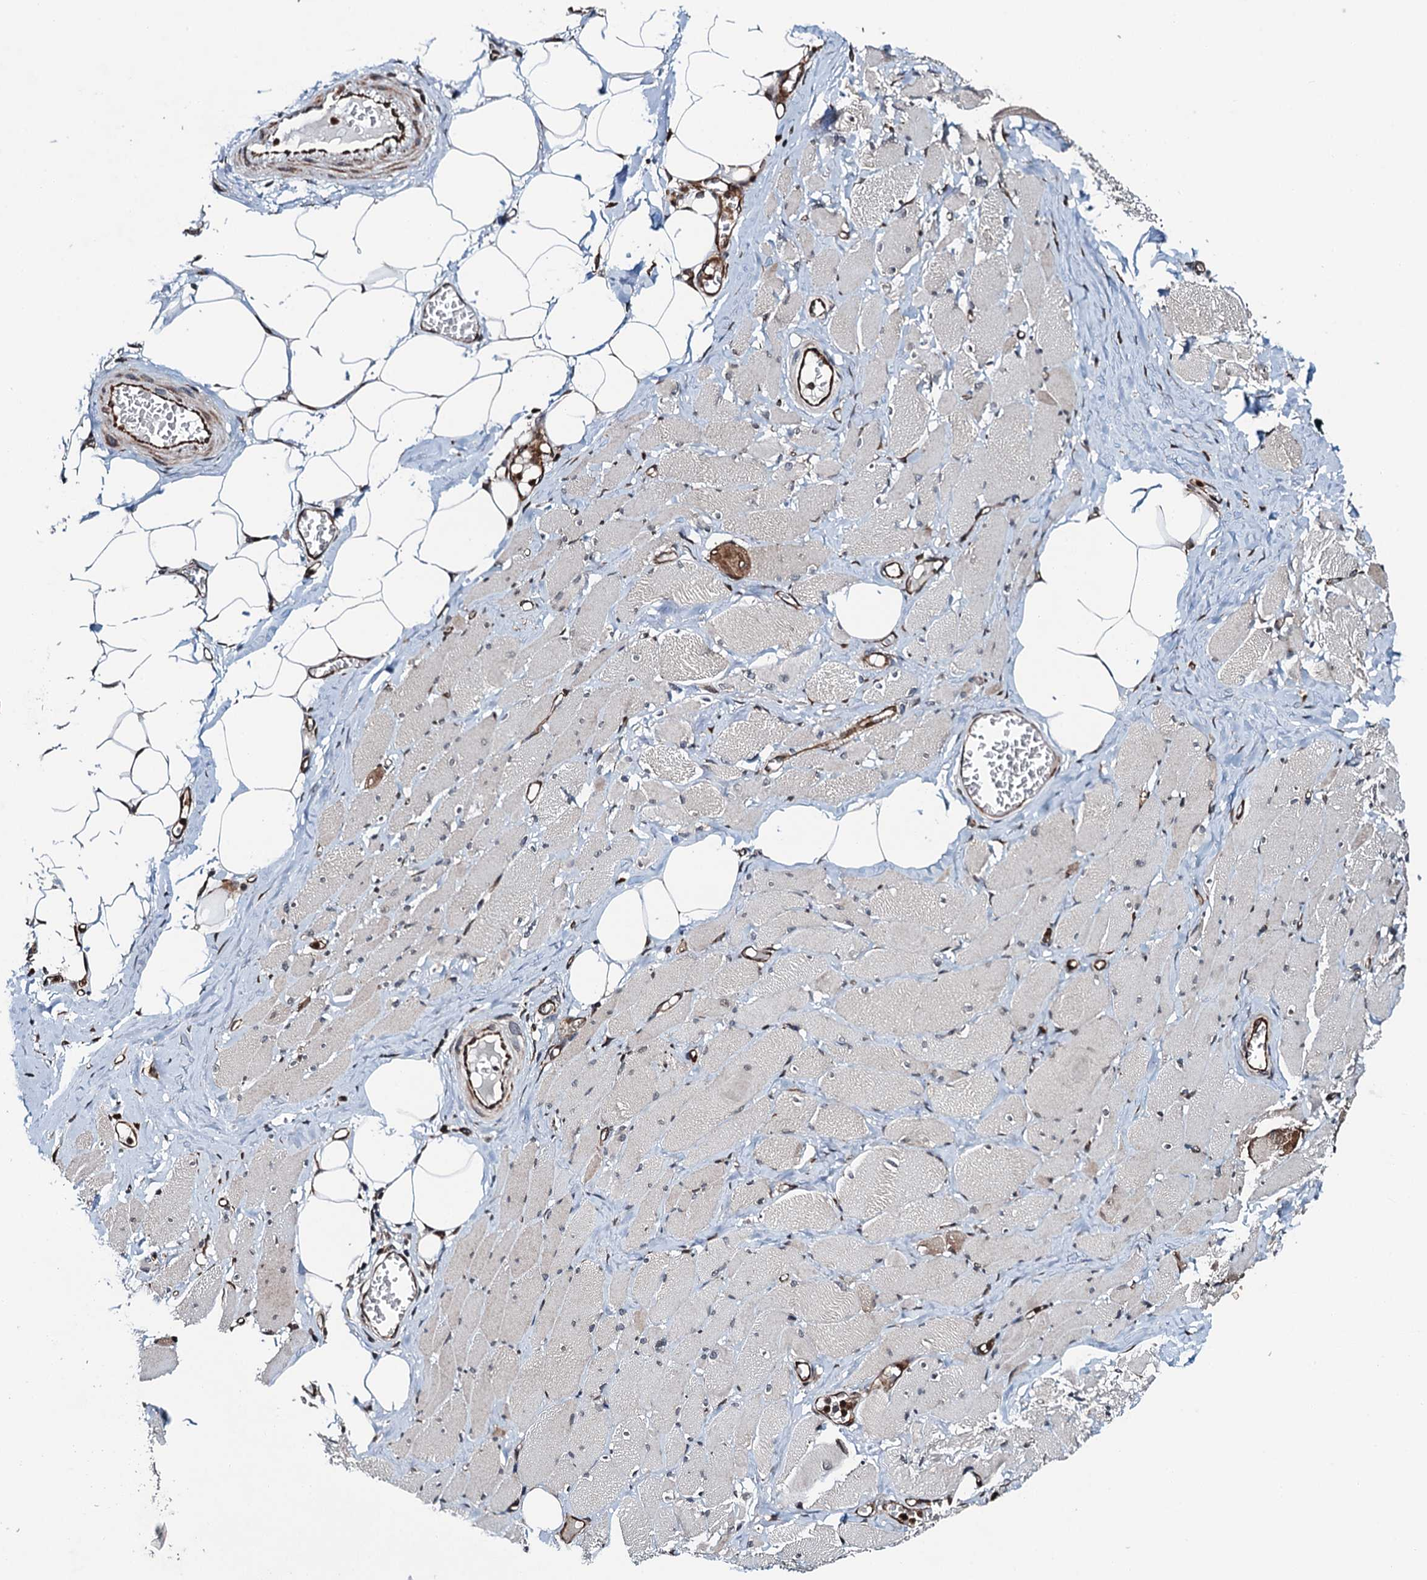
{"staining": {"intensity": "weak", "quantity": "<25%", "location": "cytoplasmic/membranous,nuclear"}, "tissue": "skeletal muscle", "cell_type": "Myocytes", "image_type": "normal", "snomed": [{"axis": "morphology", "description": "Normal tissue, NOS"}, {"axis": "morphology", "description": "Basal cell carcinoma"}, {"axis": "topography", "description": "Skeletal muscle"}], "caption": "A high-resolution image shows IHC staining of benign skeletal muscle, which displays no significant staining in myocytes. Nuclei are stained in blue.", "gene": "WHAMM", "patient": {"sex": "female", "age": 64}}